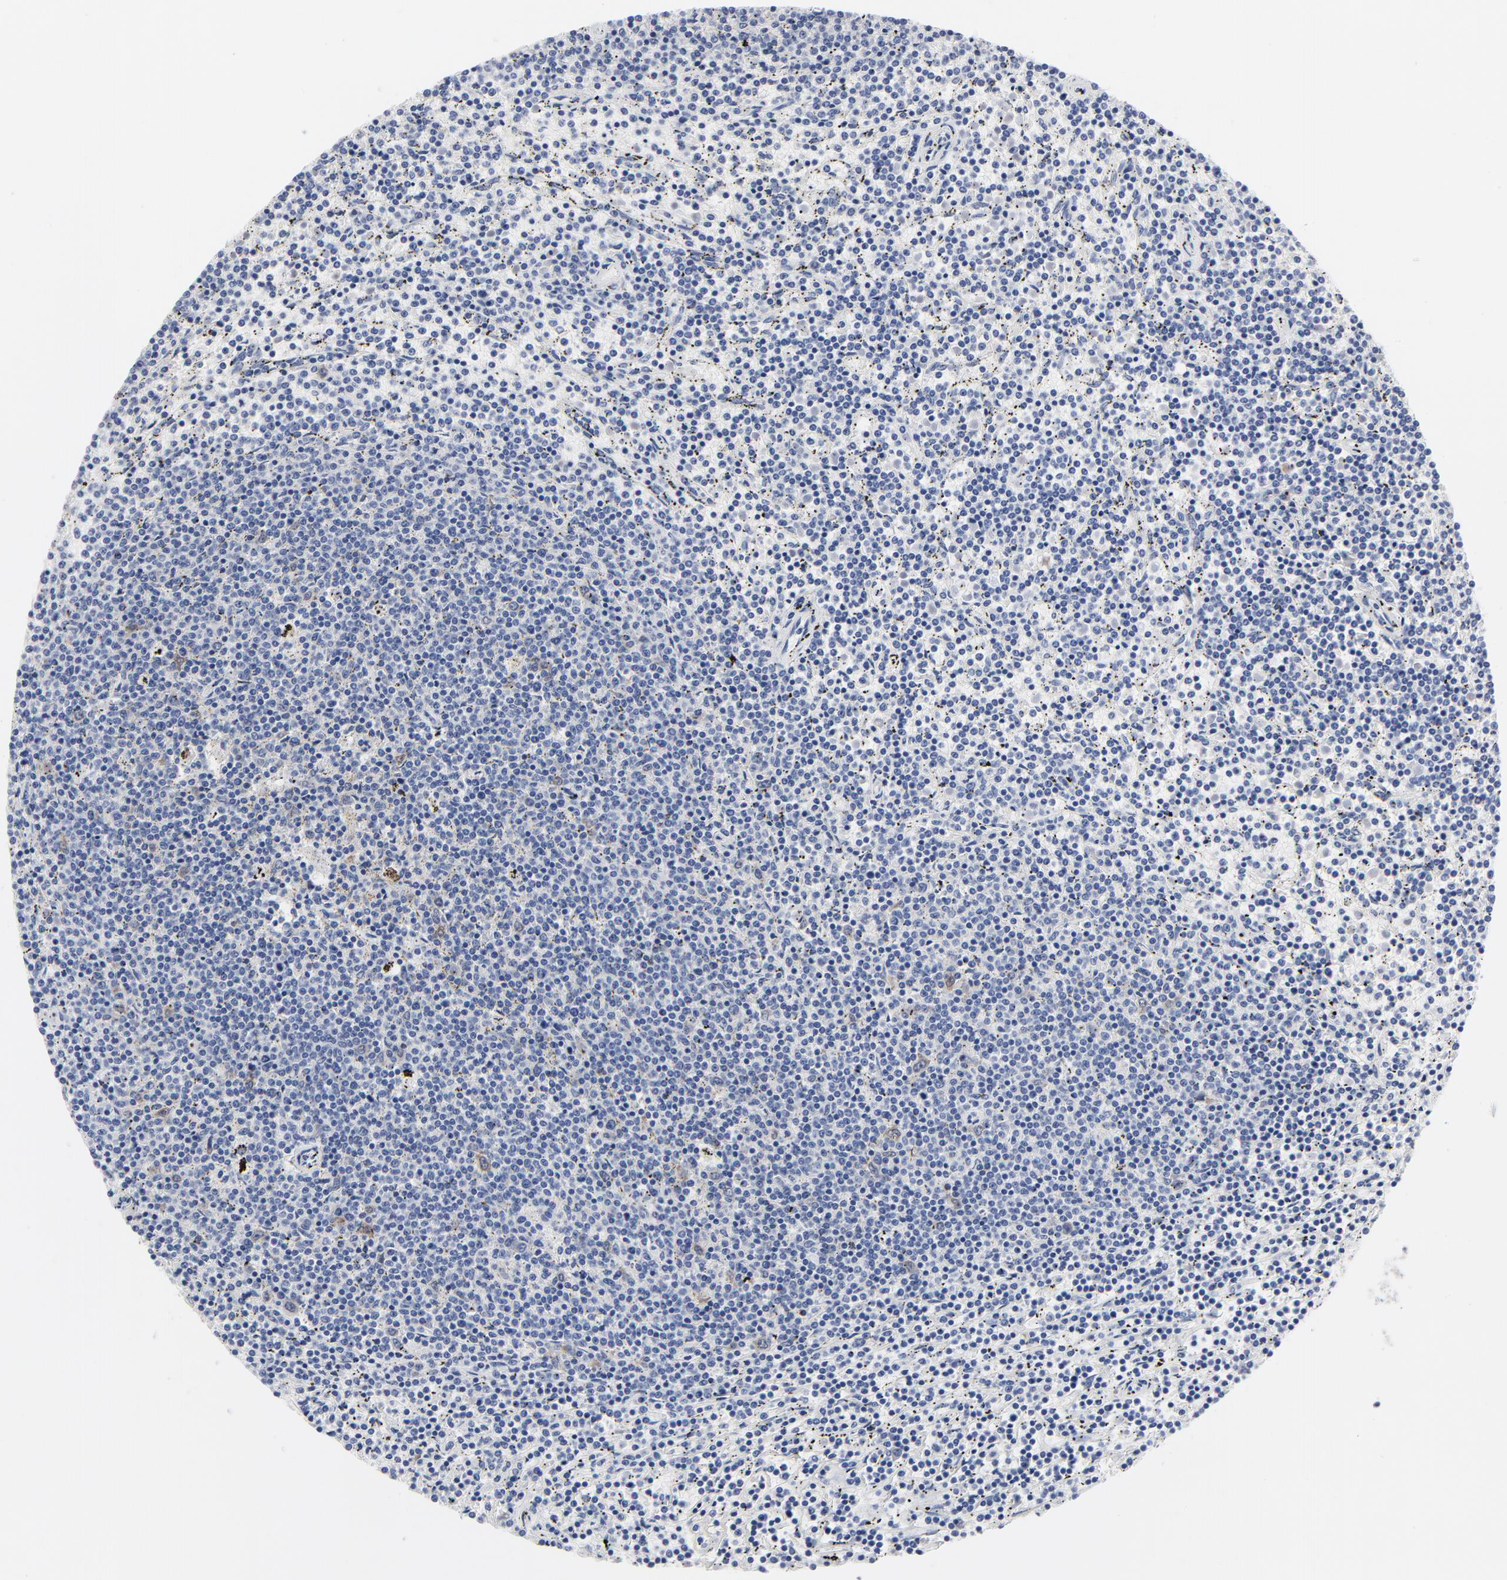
{"staining": {"intensity": "strong", "quantity": "<25%", "location": "cytoplasmic/membranous,nuclear"}, "tissue": "lymphoma", "cell_type": "Tumor cells", "image_type": "cancer", "snomed": [{"axis": "morphology", "description": "Malignant lymphoma, non-Hodgkin's type, Low grade"}, {"axis": "topography", "description": "Spleen"}], "caption": "Low-grade malignant lymphoma, non-Hodgkin's type stained with a brown dye reveals strong cytoplasmic/membranous and nuclear positive staining in approximately <25% of tumor cells.", "gene": "CDK1", "patient": {"sex": "female", "age": 50}}